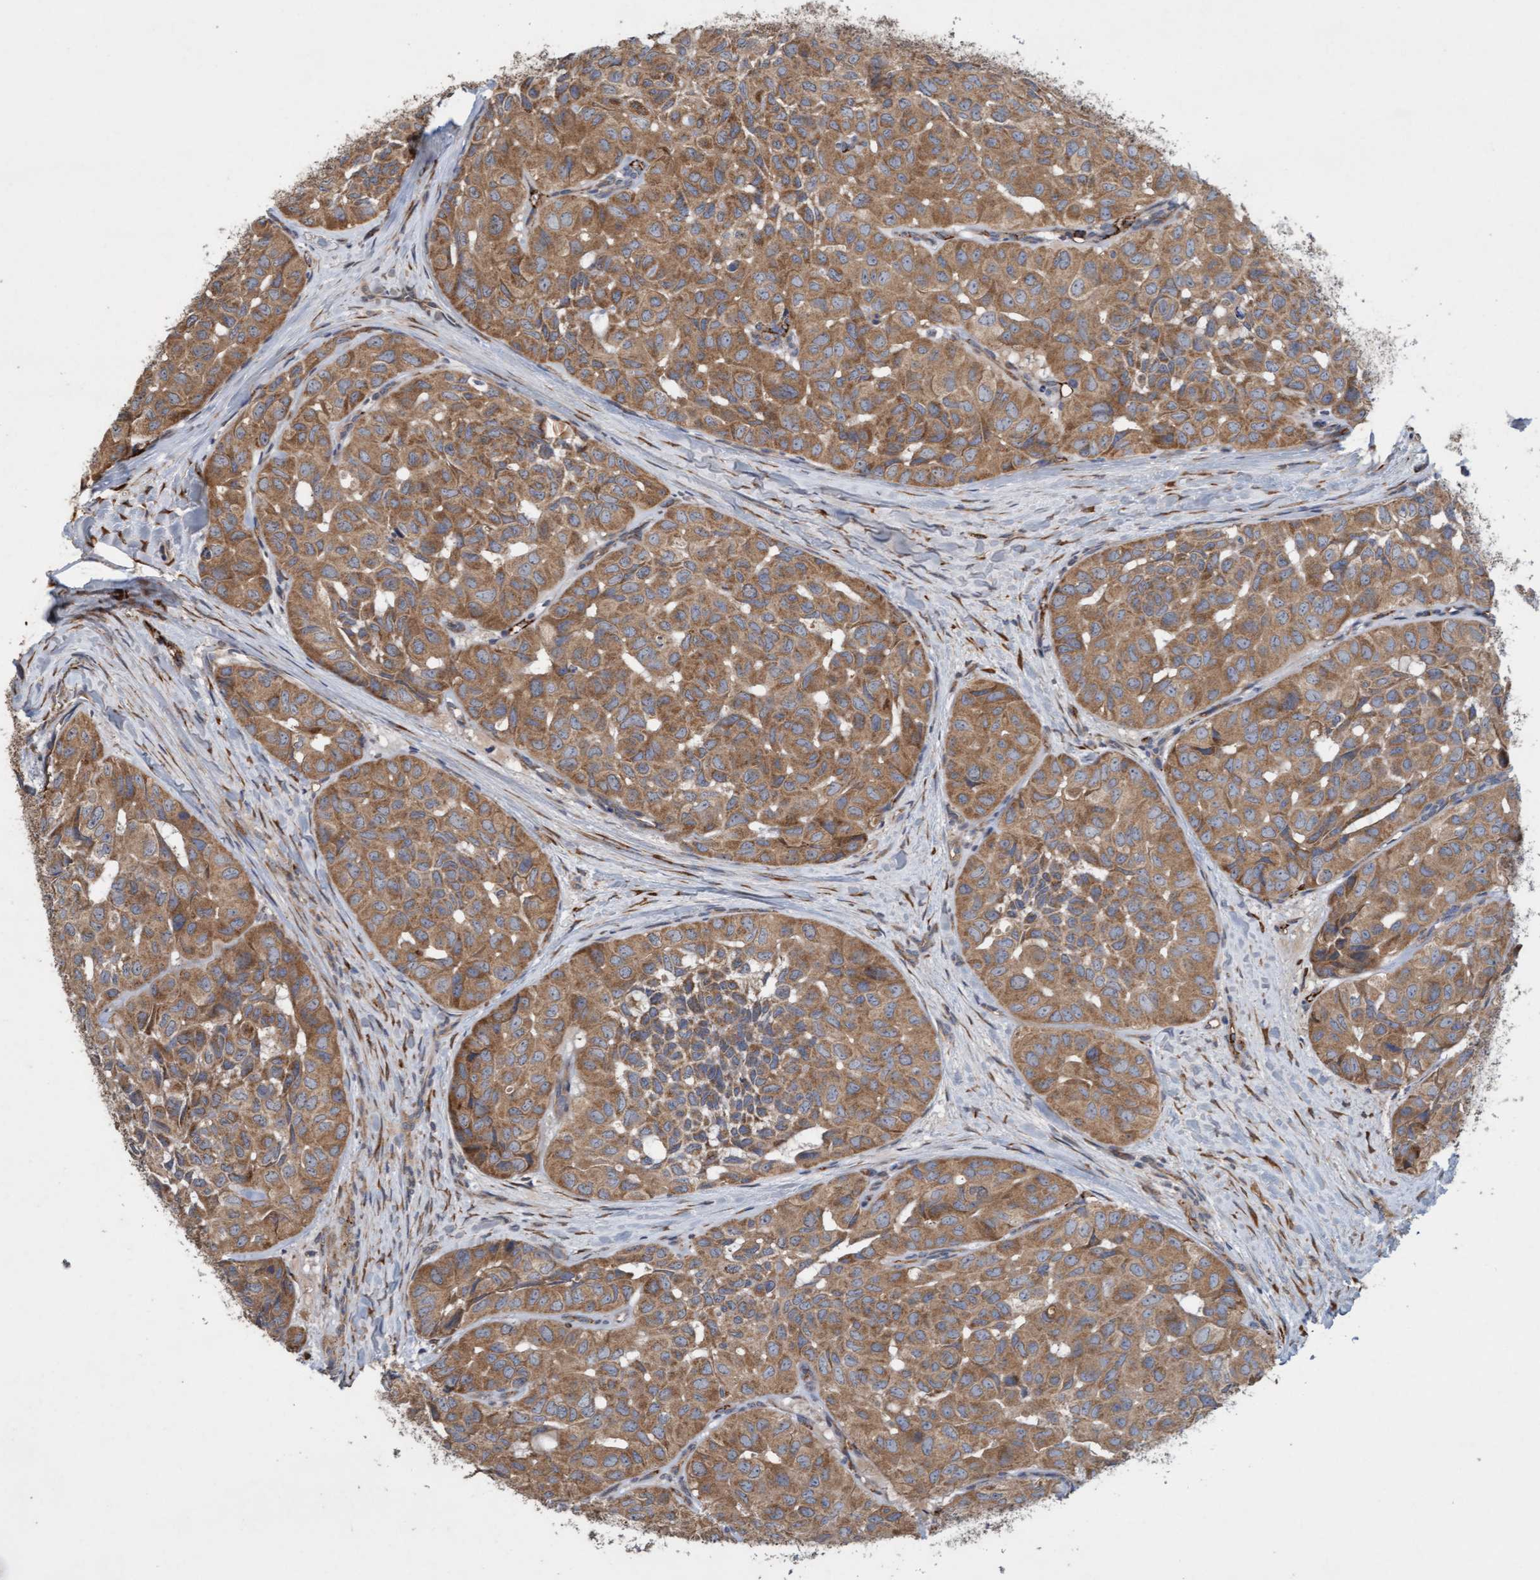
{"staining": {"intensity": "moderate", "quantity": ">75%", "location": "cytoplasmic/membranous"}, "tissue": "head and neck cancer", "cell_type": "Tumor cells", "image_type": "cancer", "snomed": [{"axis": "morphology", "description": "Adenocarcinoma, NOS"}, {"axis": "topography", "description": "Salivary gland, NOS"}, {"axis": "topography", "description": "Head-Neck"}], "caption": "This is a photomicrograph of IHC staining of head and neck adenocarcinoma, which shows moderate staining in the cytoplasmic/membranous of tumor cells.", "gene": "DDHD2", "patient": {"sex": "female", "age": 76}}